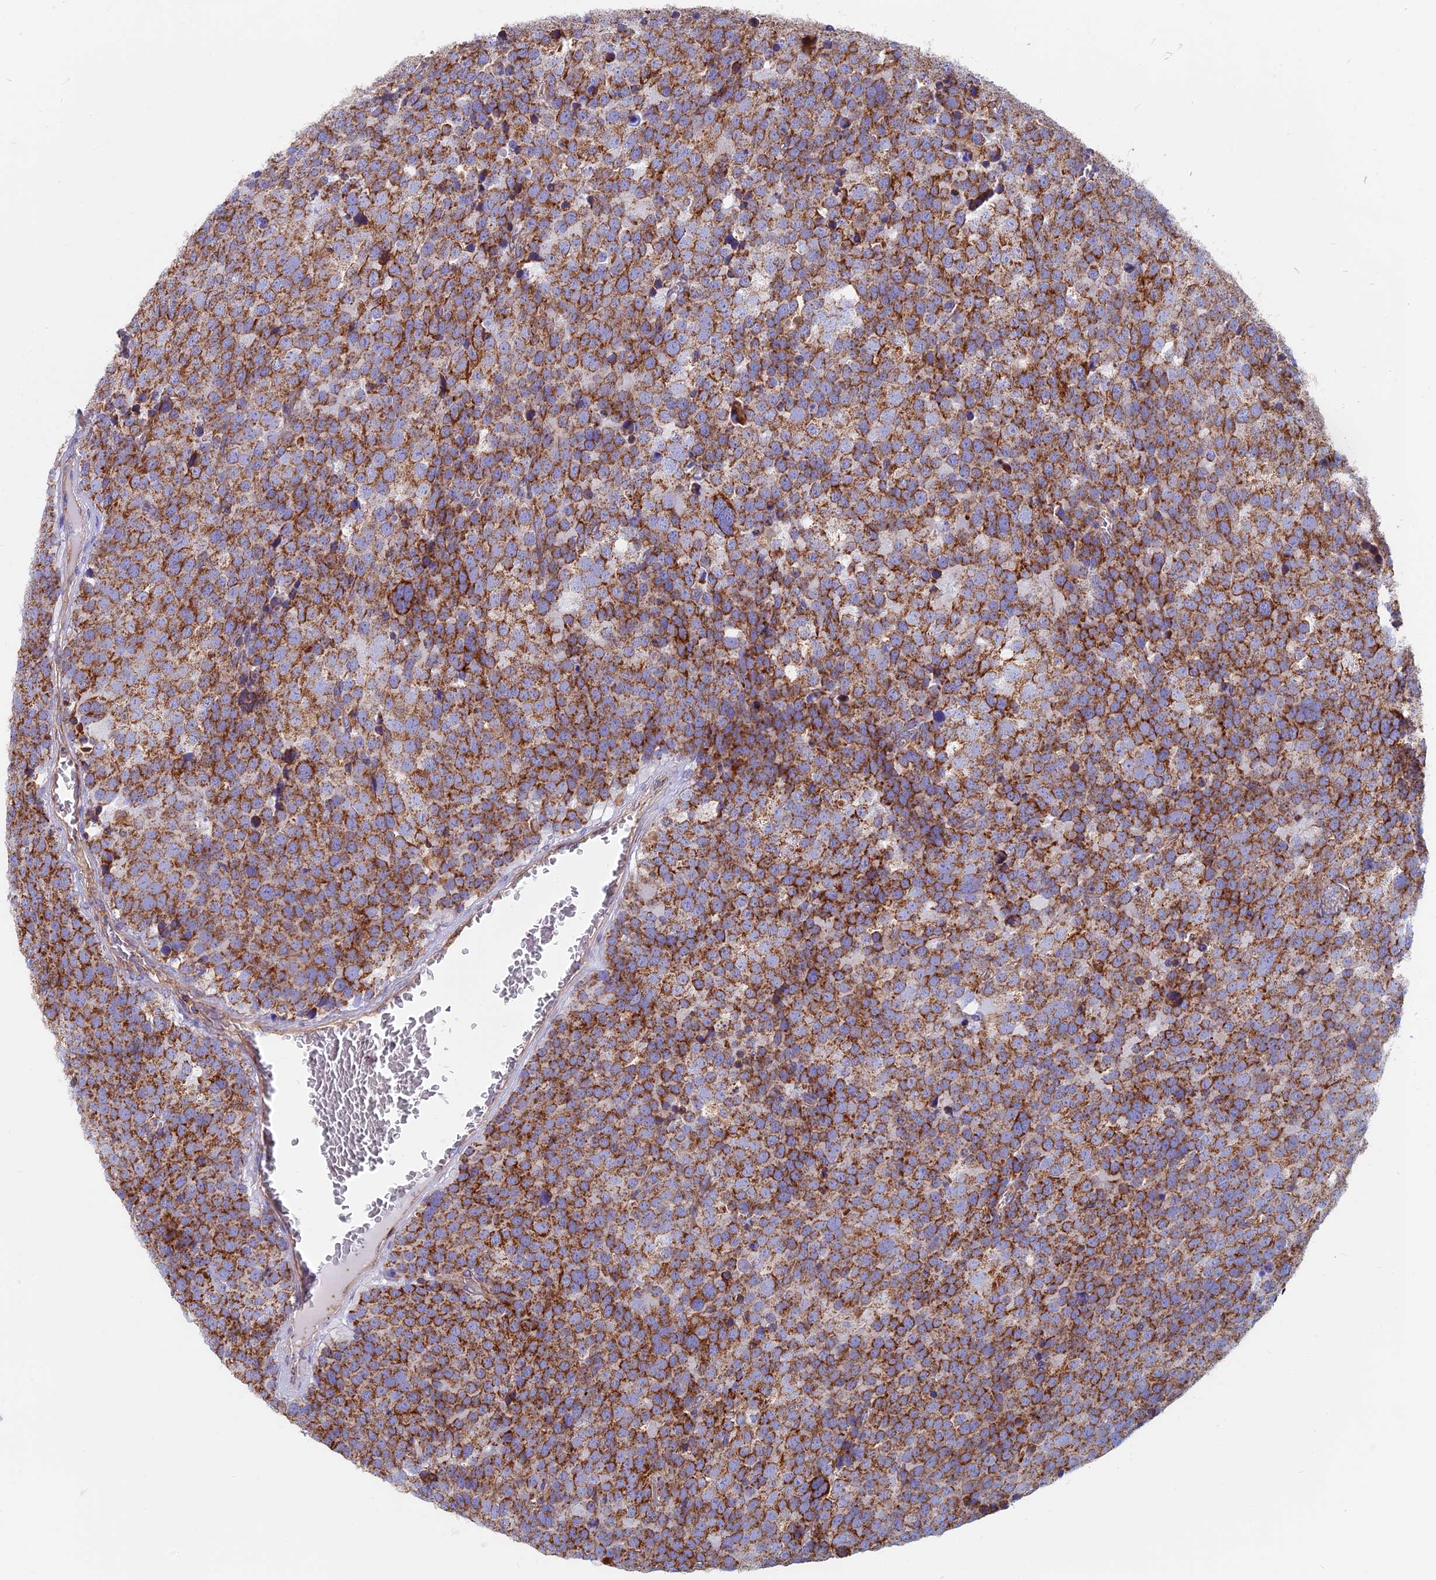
{"staining": {"intensity": "strong", "quantity": ">75%", "location": "cytoplasmic/membranous"}, "tissue": "testis cancer", "cell_type": "Tumor cells", "image_type": "cancer", "snomed": [{"axis": "morphology", "description": "Seminoma, NOS"}, {"axis": "topography", "description": "Testis"}], "caption": "This photomicrograph exhibits immunohistochemistry staining of testis cancer (seminoma), with high strong cytoplasmic/membranous positivity in about >75% of tumor cells.", "gene": "HSD17B8", "patient": {"sex": "male", "age": 71}}